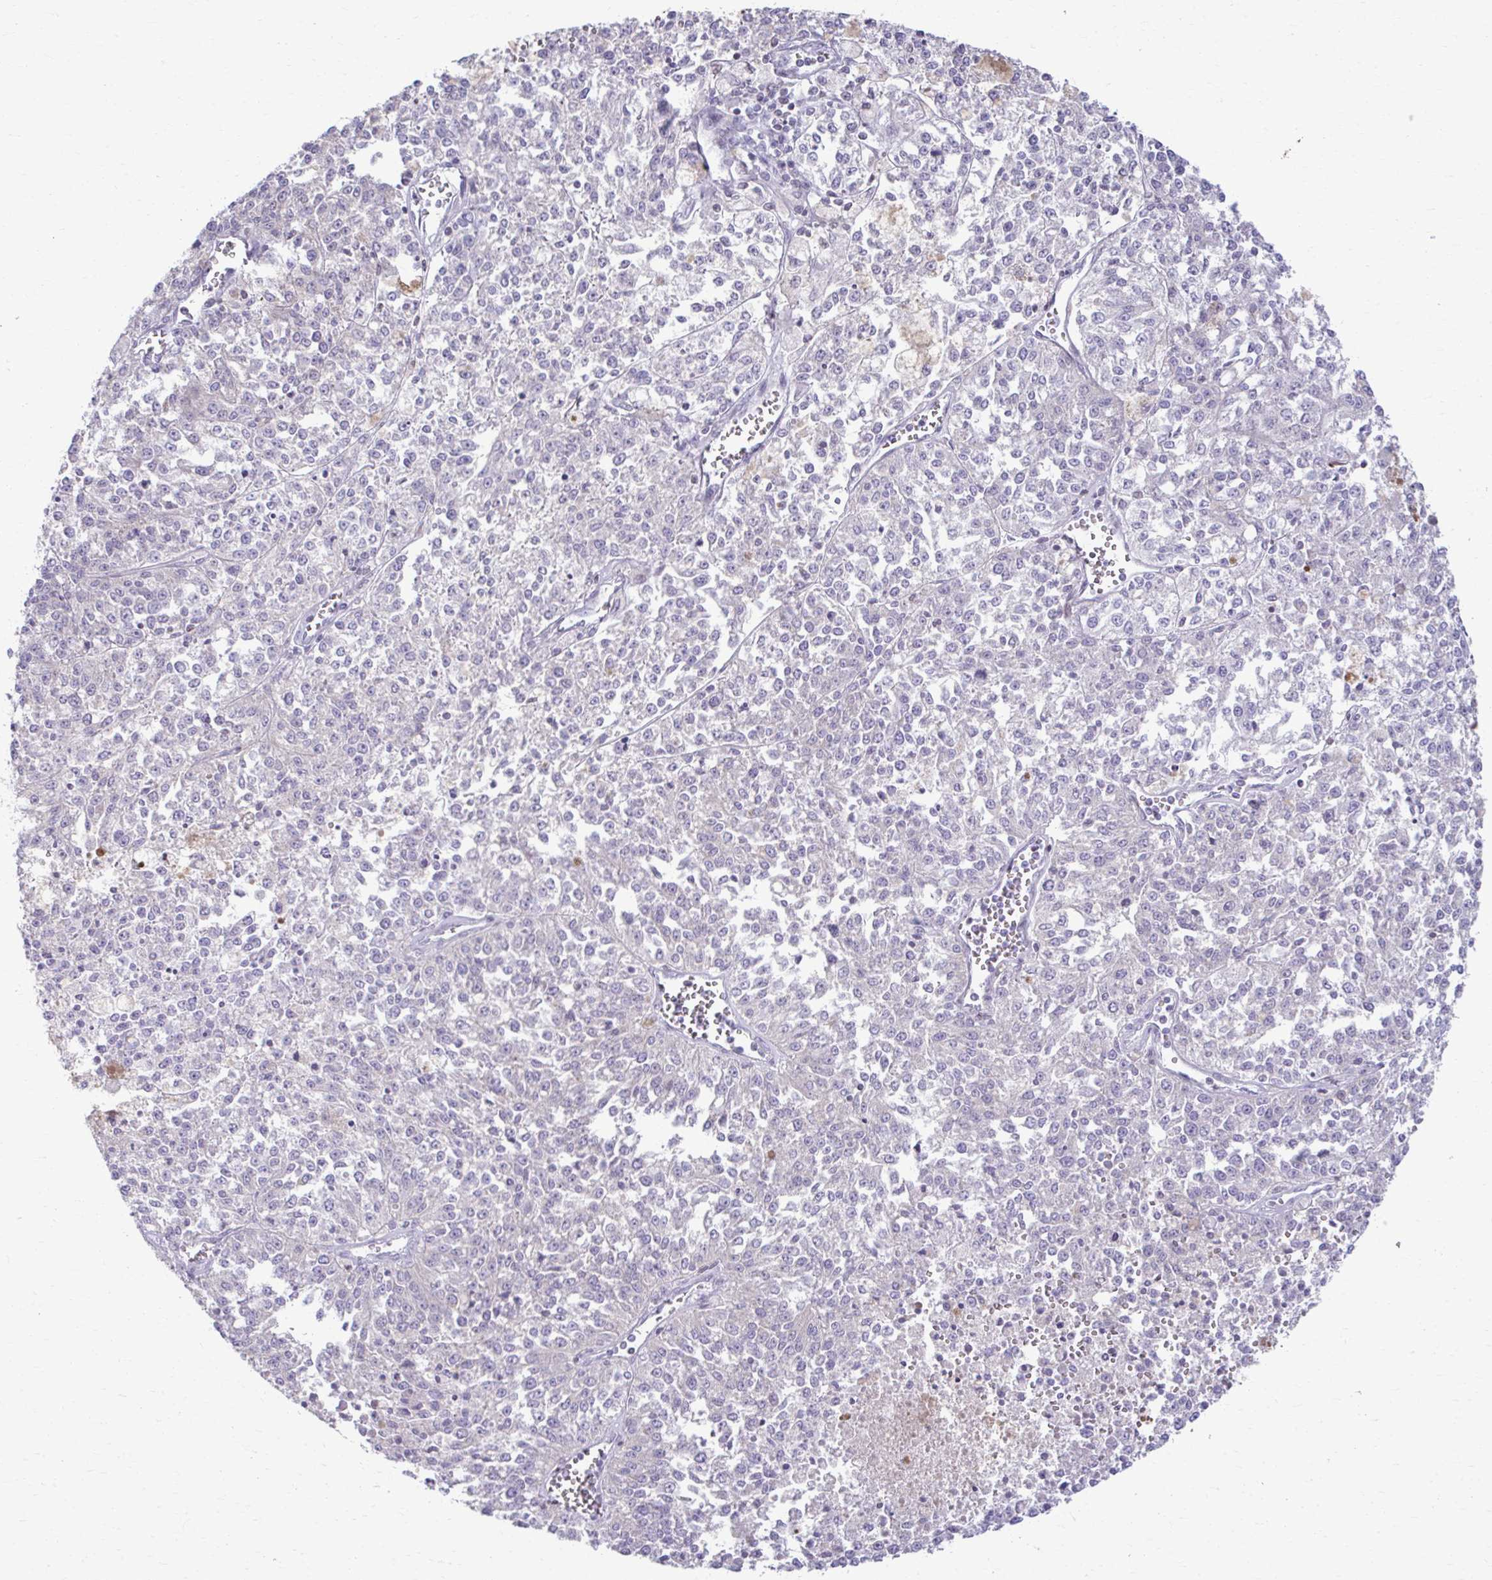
{"staining": {"intensity": "negative", "quantity": "none", "location": "none"}, "tissue": "melanoma", "cell_type": "Tumor cells", "image_type": "cancer", "snomed": [{"axis": "morphology", "description": "Malignant melanoma, NOS"}, {"axis": "topography", "description": "Skin"}], "caption": "Tumor cells are negative for brown protein staining in malignant melanoma.", "gene": "OR7A5", "patient": {"sex": "female", "age": 64}}